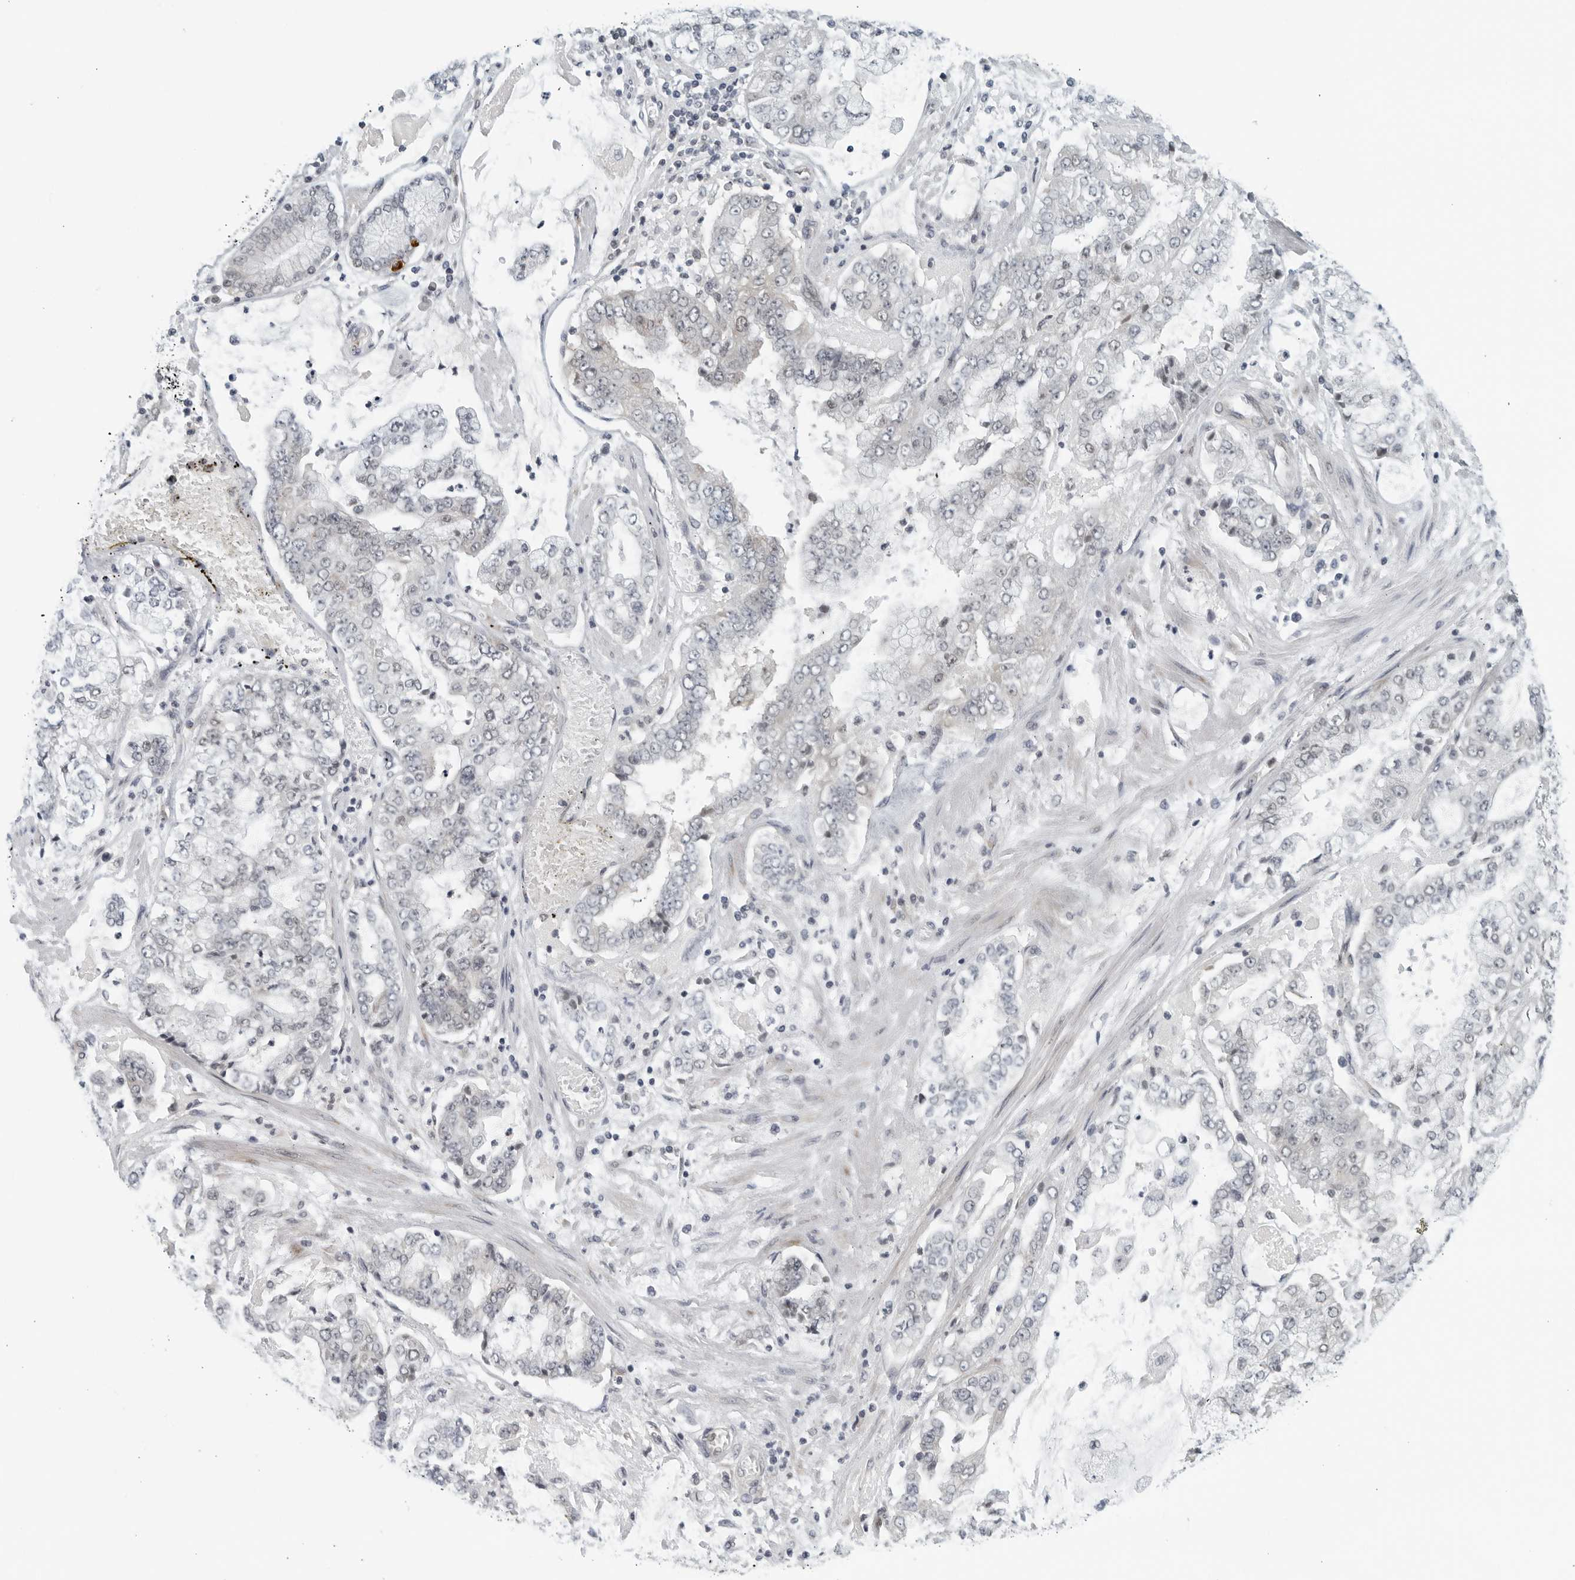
{"staining": {"intensity": "negative", "quantity": "none", "location": "none"}, "tissue": "stomach cancer", "cell_type": "Tumor cells", "image_type": "cancer", "snomed": [{"axis": "morphology", "description": "Adenocarcinoma, NOS"}, {"axis": "topography", "description": "Stomach"}], "caption": "Tumor cells are negative for brown protein staining in stomach adenocarcinoma.", "gene": "RC3H1", "patient": {"sex": "male", "age": 76}}